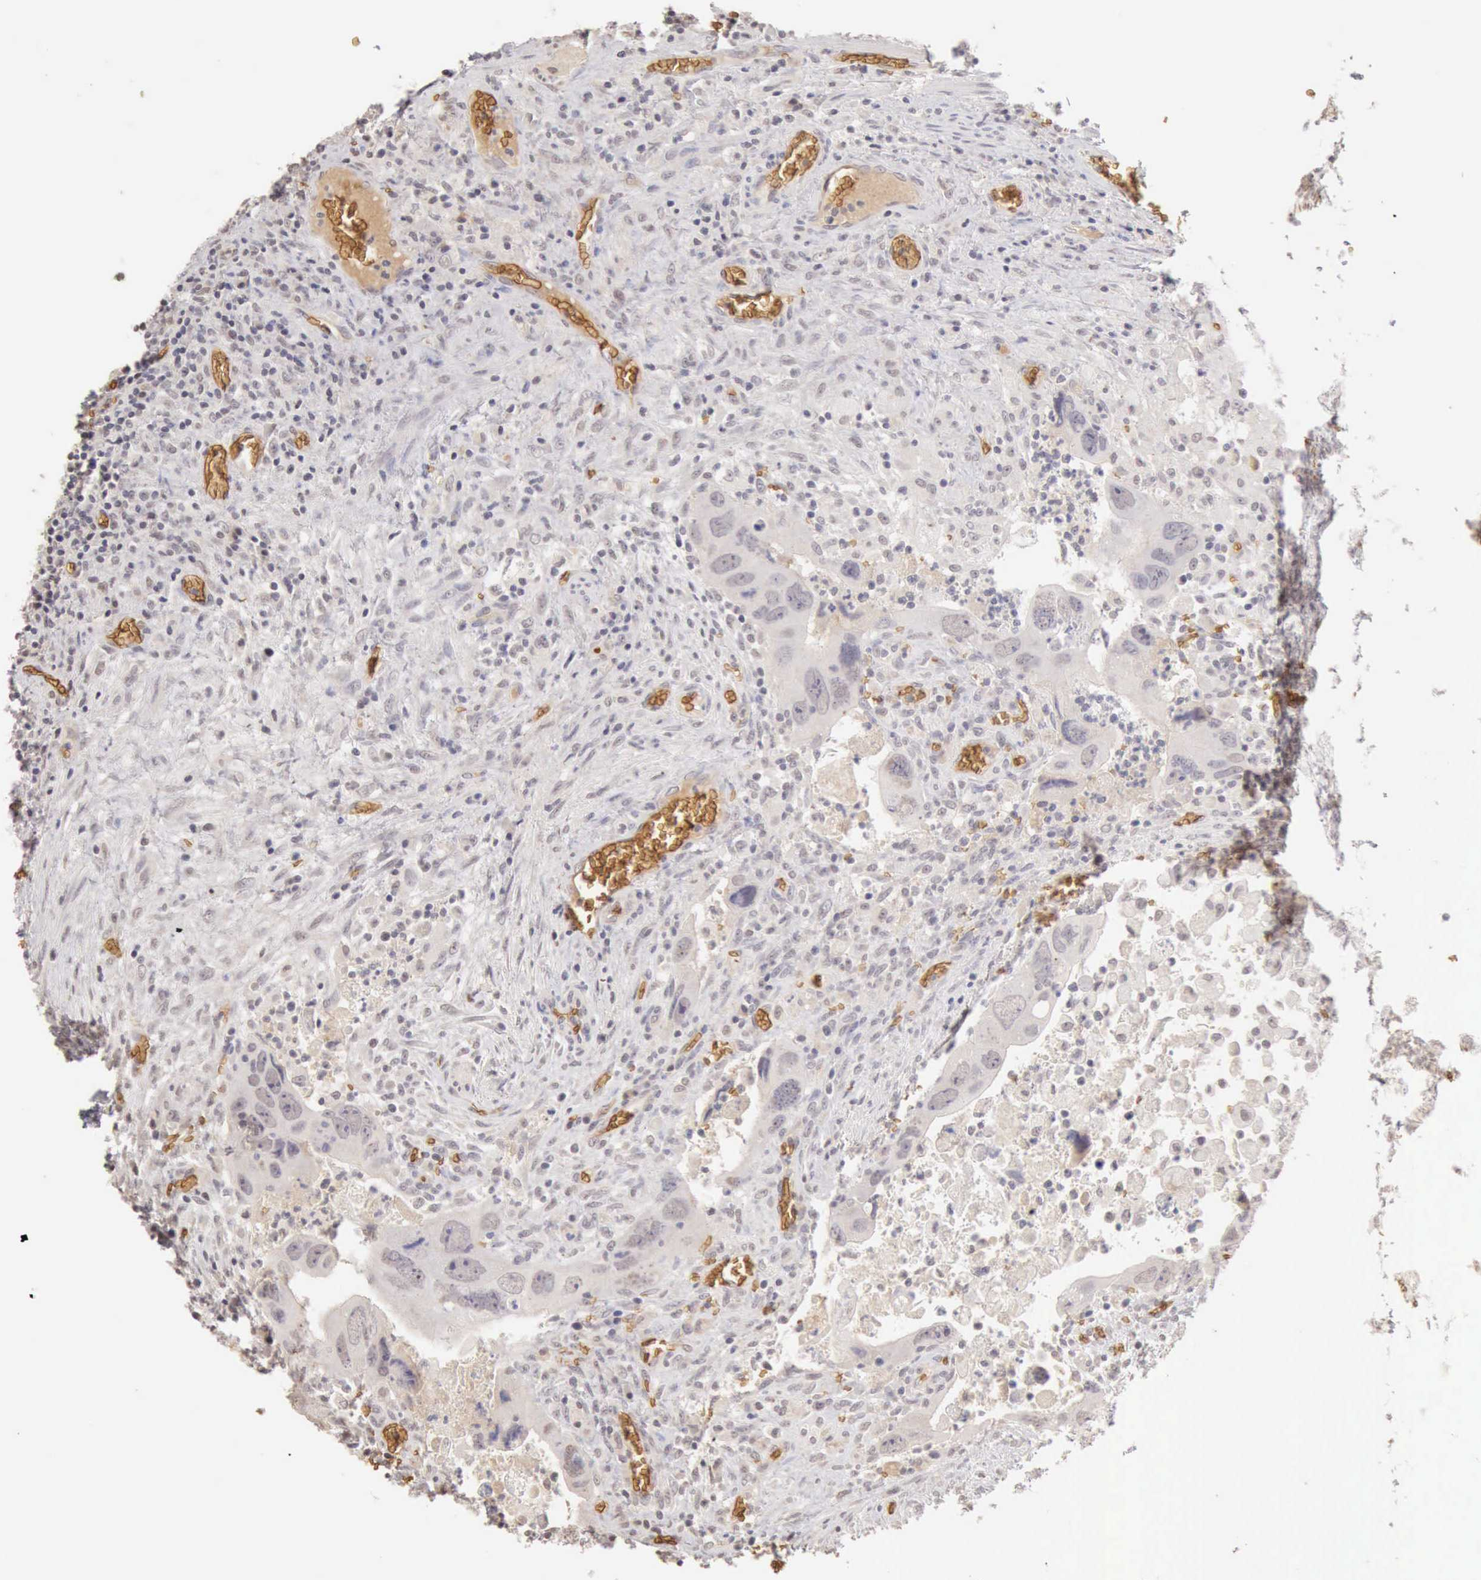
{"staining": {"intensity": "negative", "quantity": "none", "location": "none"}, "tissue": "colorectal cancer", "cell_type": "Tumor cells", "image_type": "cancer", "snomed": [{"axis": "morphology", "description": "Adenocarcinoma, NOS"}, {"axis": "topography", "description": "Rectum"}], "caption": "Immunohistochemistry (IHC) photomicrograph of colorectal adenocarcinoma stained for a protein (brown), which displays no staining in tumor cells.", "gene": "CFI", "patient": {"sex": "male", "age": 70}}